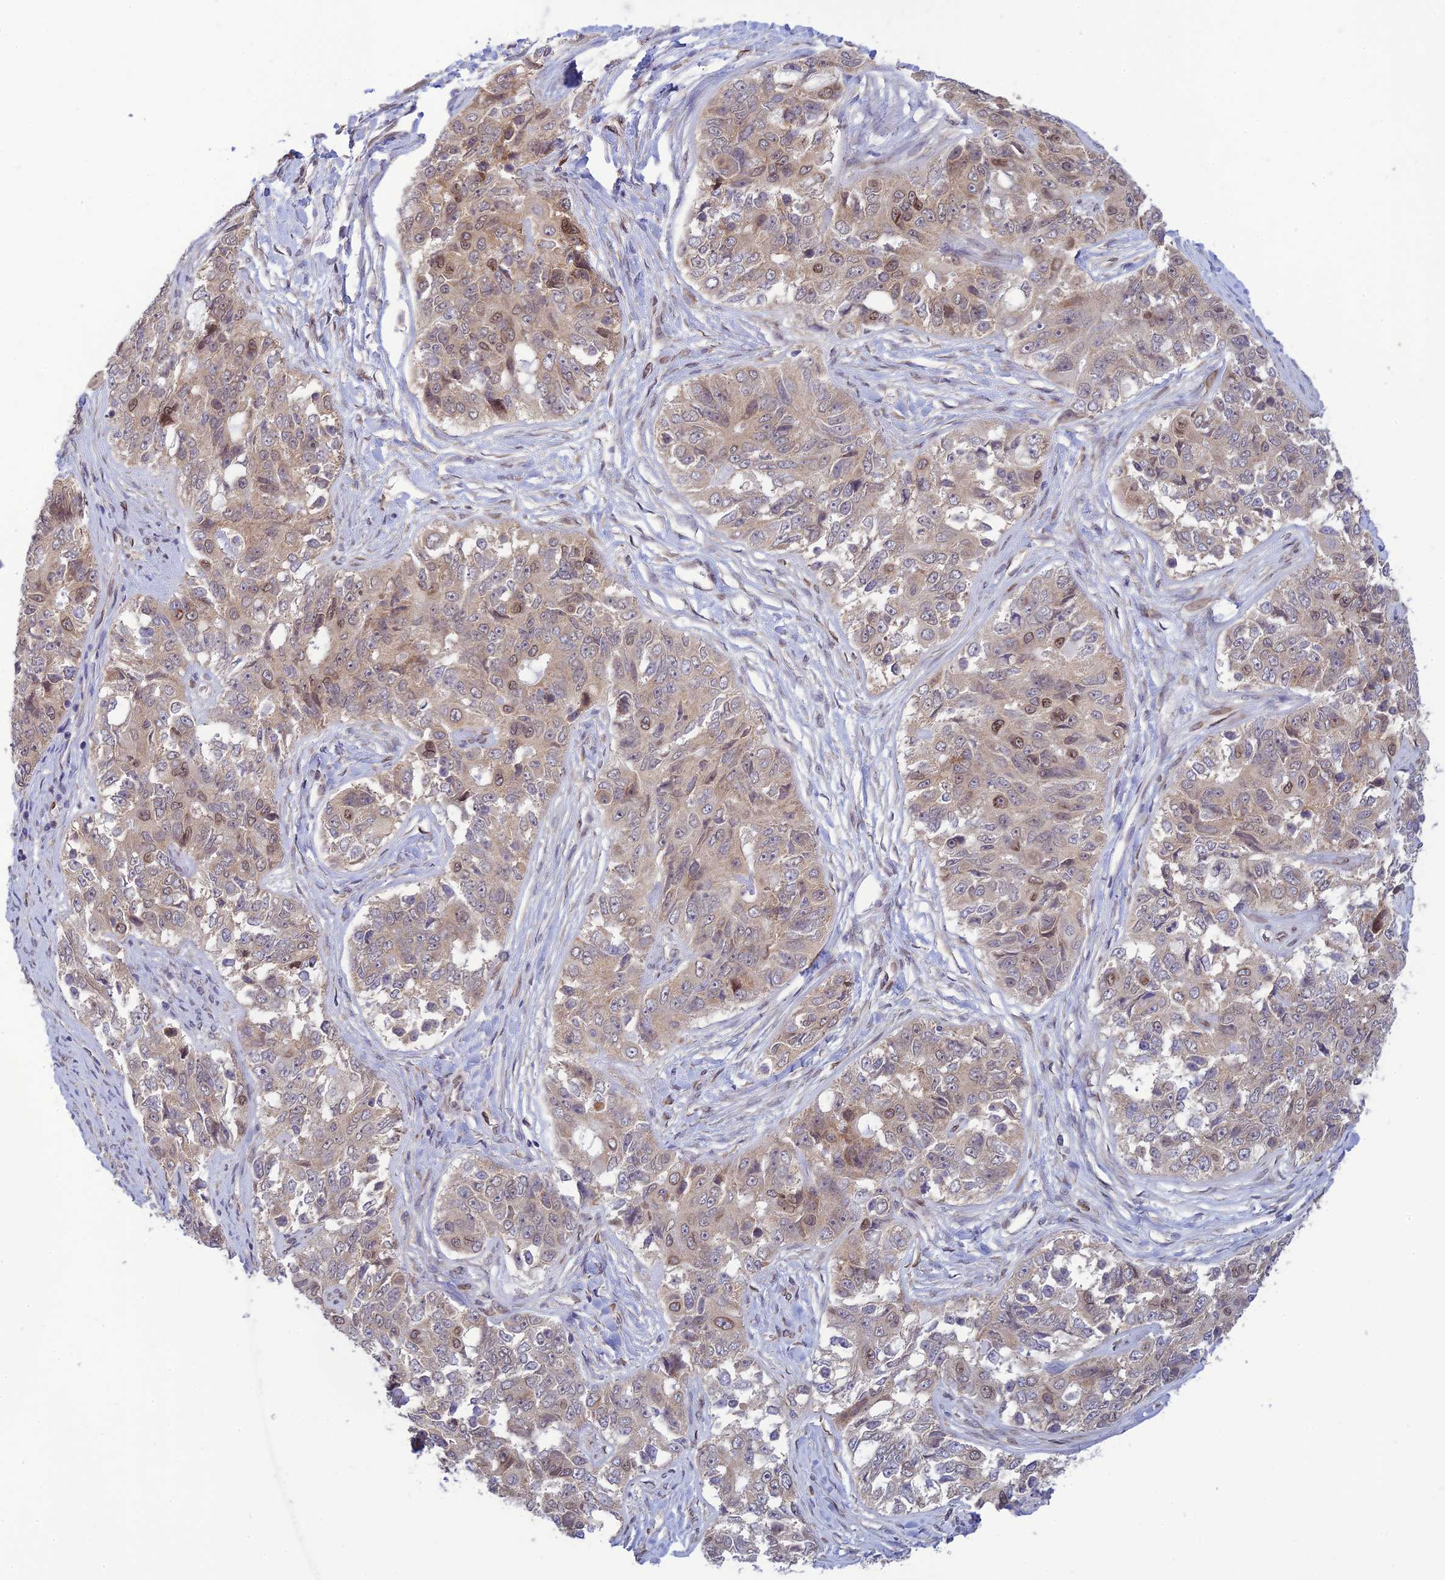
{"staining": {"intensity": "moderate", "quantity": "<25%", "location": "nuclear"}, "tissue": "ovarian cancer", "cell_type": "Tumor cells", "image_type": "cancer", "snomed": [{"axis": "morphology", "description": "Carcinoma, endometroid"}, {"axis": "topography", "description": "Ovary"}], "caption": "A histopathology image of human endometroid carcinoma (ovarian) stained for a protein reveals moderate nuclear brown staining in tumor cells. The protein is stained brown, and the nuclei are stained in blue (DAB (3,3'-diaminobenzidine) IHC with brightfield microscopy, high magnification).", "gene": "SKIC8", "patient": {"sex": "female", "age": 51}}